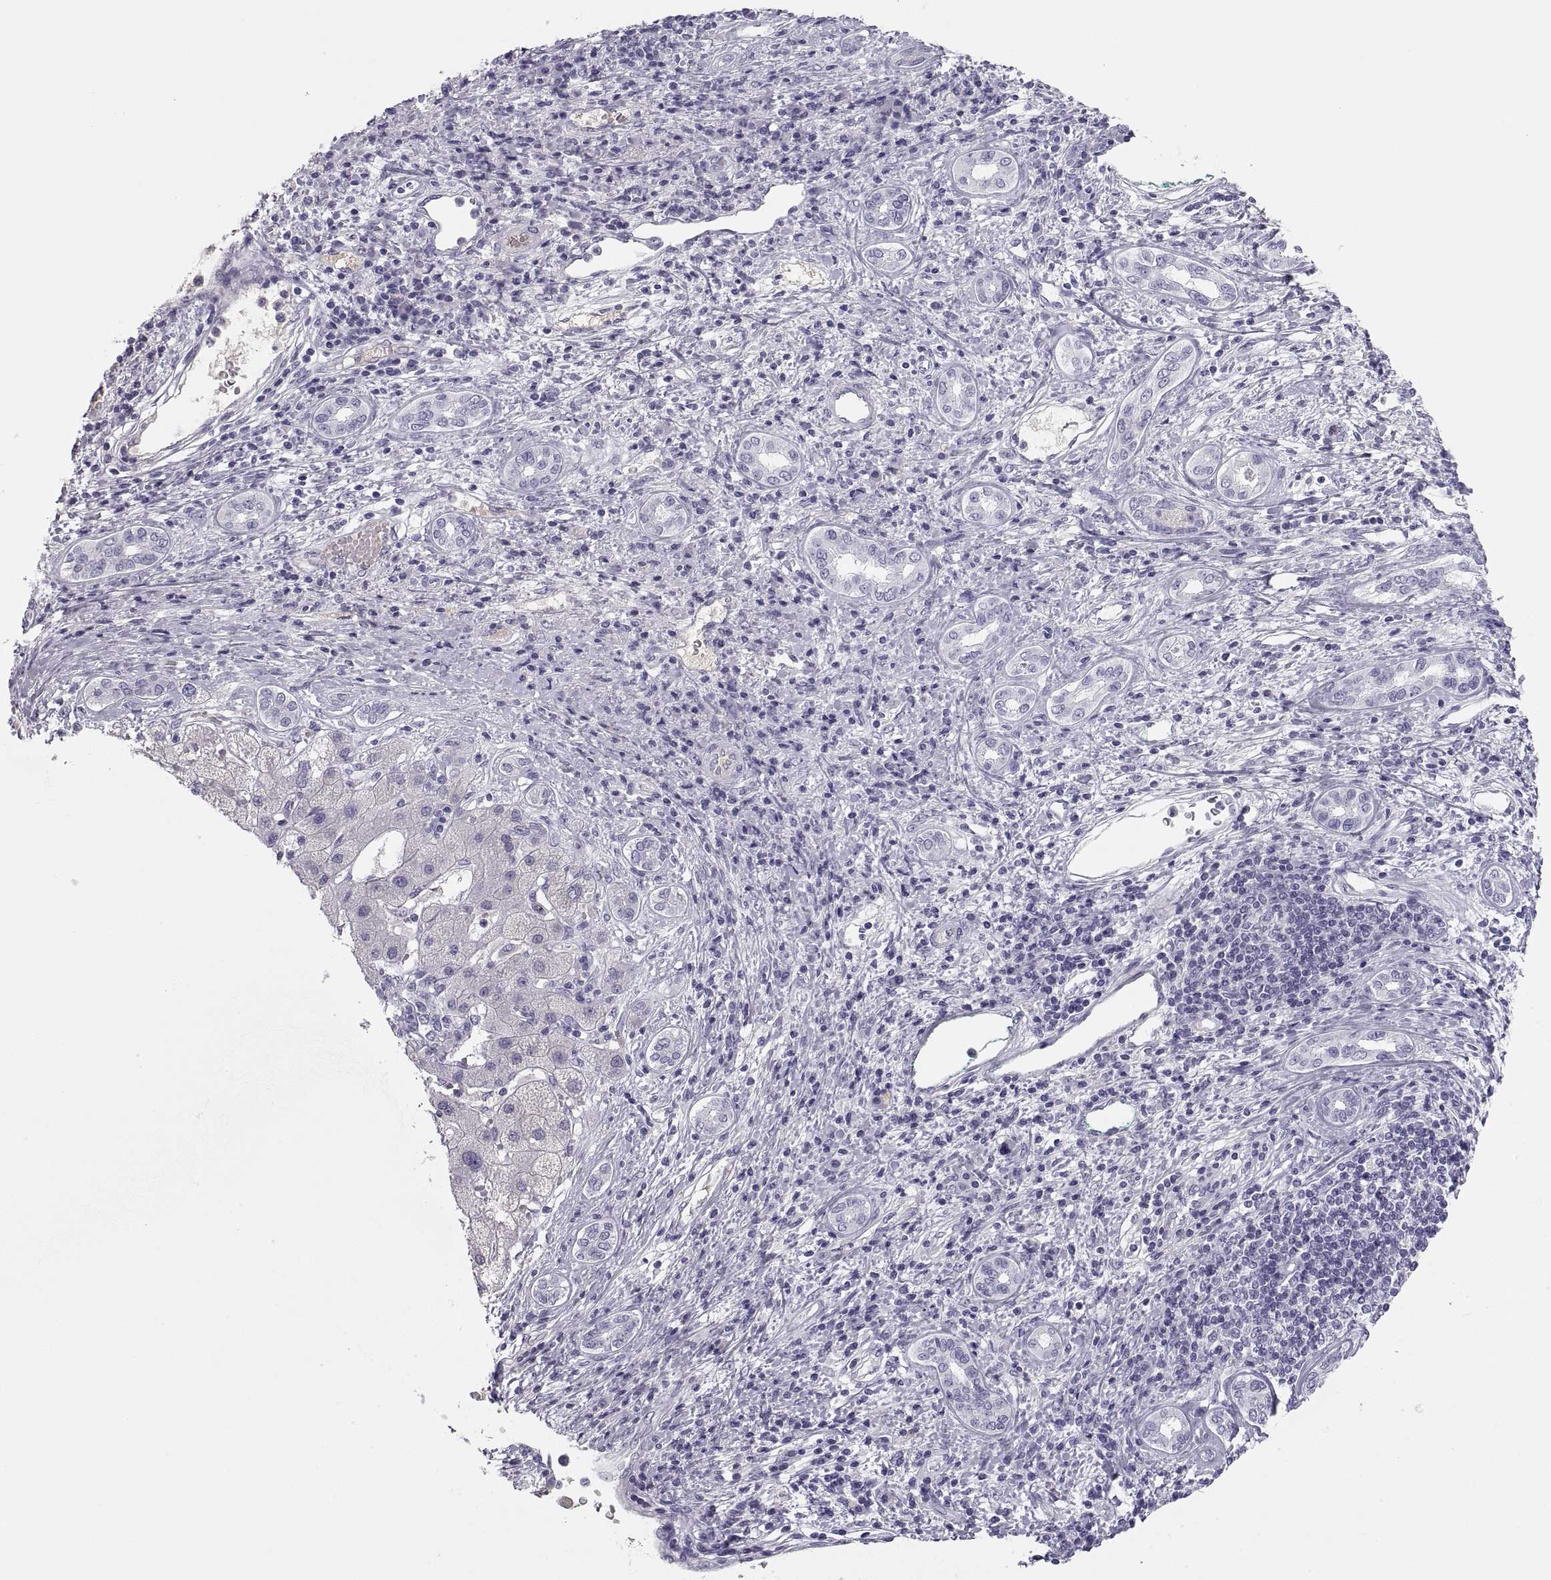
{"staining": {"intensity": "weak", "quantity": "<25%", "location": "cytoplasmic/membranous"}, "tissue": "liver cancer", "cell_type": "Tumor cells", "image_type": "cancer", "snomed": [{"axis": "morphology", "description": "Carcinoma, Hepatocellular, NOS"}, {"axis": "topography", "description": "Liver"}], "caption": "IHC of hepatocellular carcinoma (liver) exhibits no expression in tumor cells.", "gene": "MAGEB2", "patient": {"sex": "male", "age": 65}}